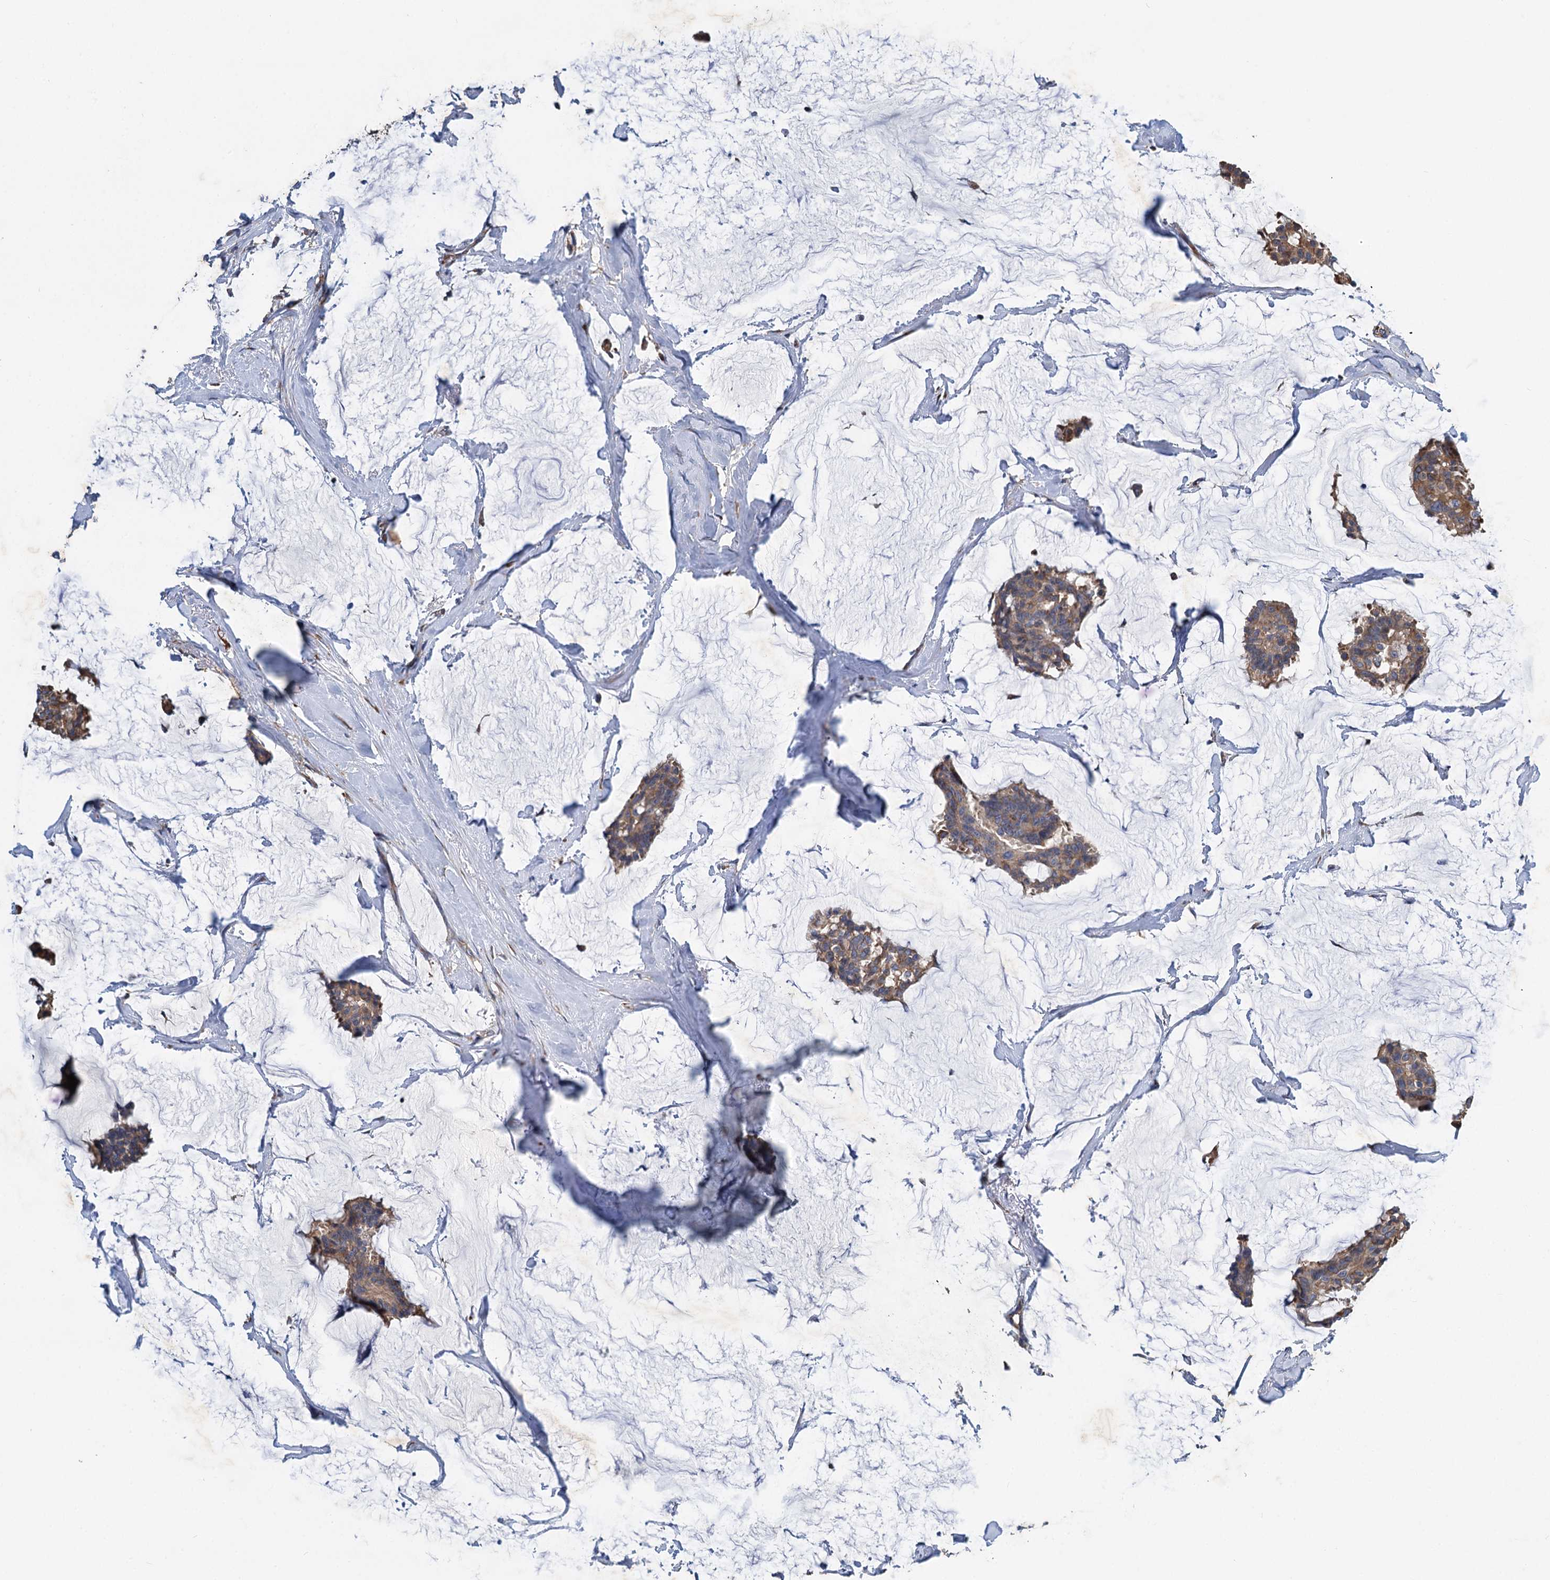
{"staining": {"intensity": "moderate", "quantity": ">75%", "location": "cytoplasmic/membranous"}, "tissue": "breast cancer", "cell_type": "Tumor cells", "image_type": "cancer", "snomed": [{"axis": "morphology", "description": "Duct carcinoma"}, {"axis": "topography", "description": "Breast"}], "caption": "Immunohistochemistry (IHC) micrograph of invasive ductal carcinoma (breast) stained for a protein (brown), which reveals medium levels of moderate cytoplasmic/membranous expression in approximately >75% of tumor cells.", "gene": "LINS1", "patient": {"sex": "female", "age": 93}}